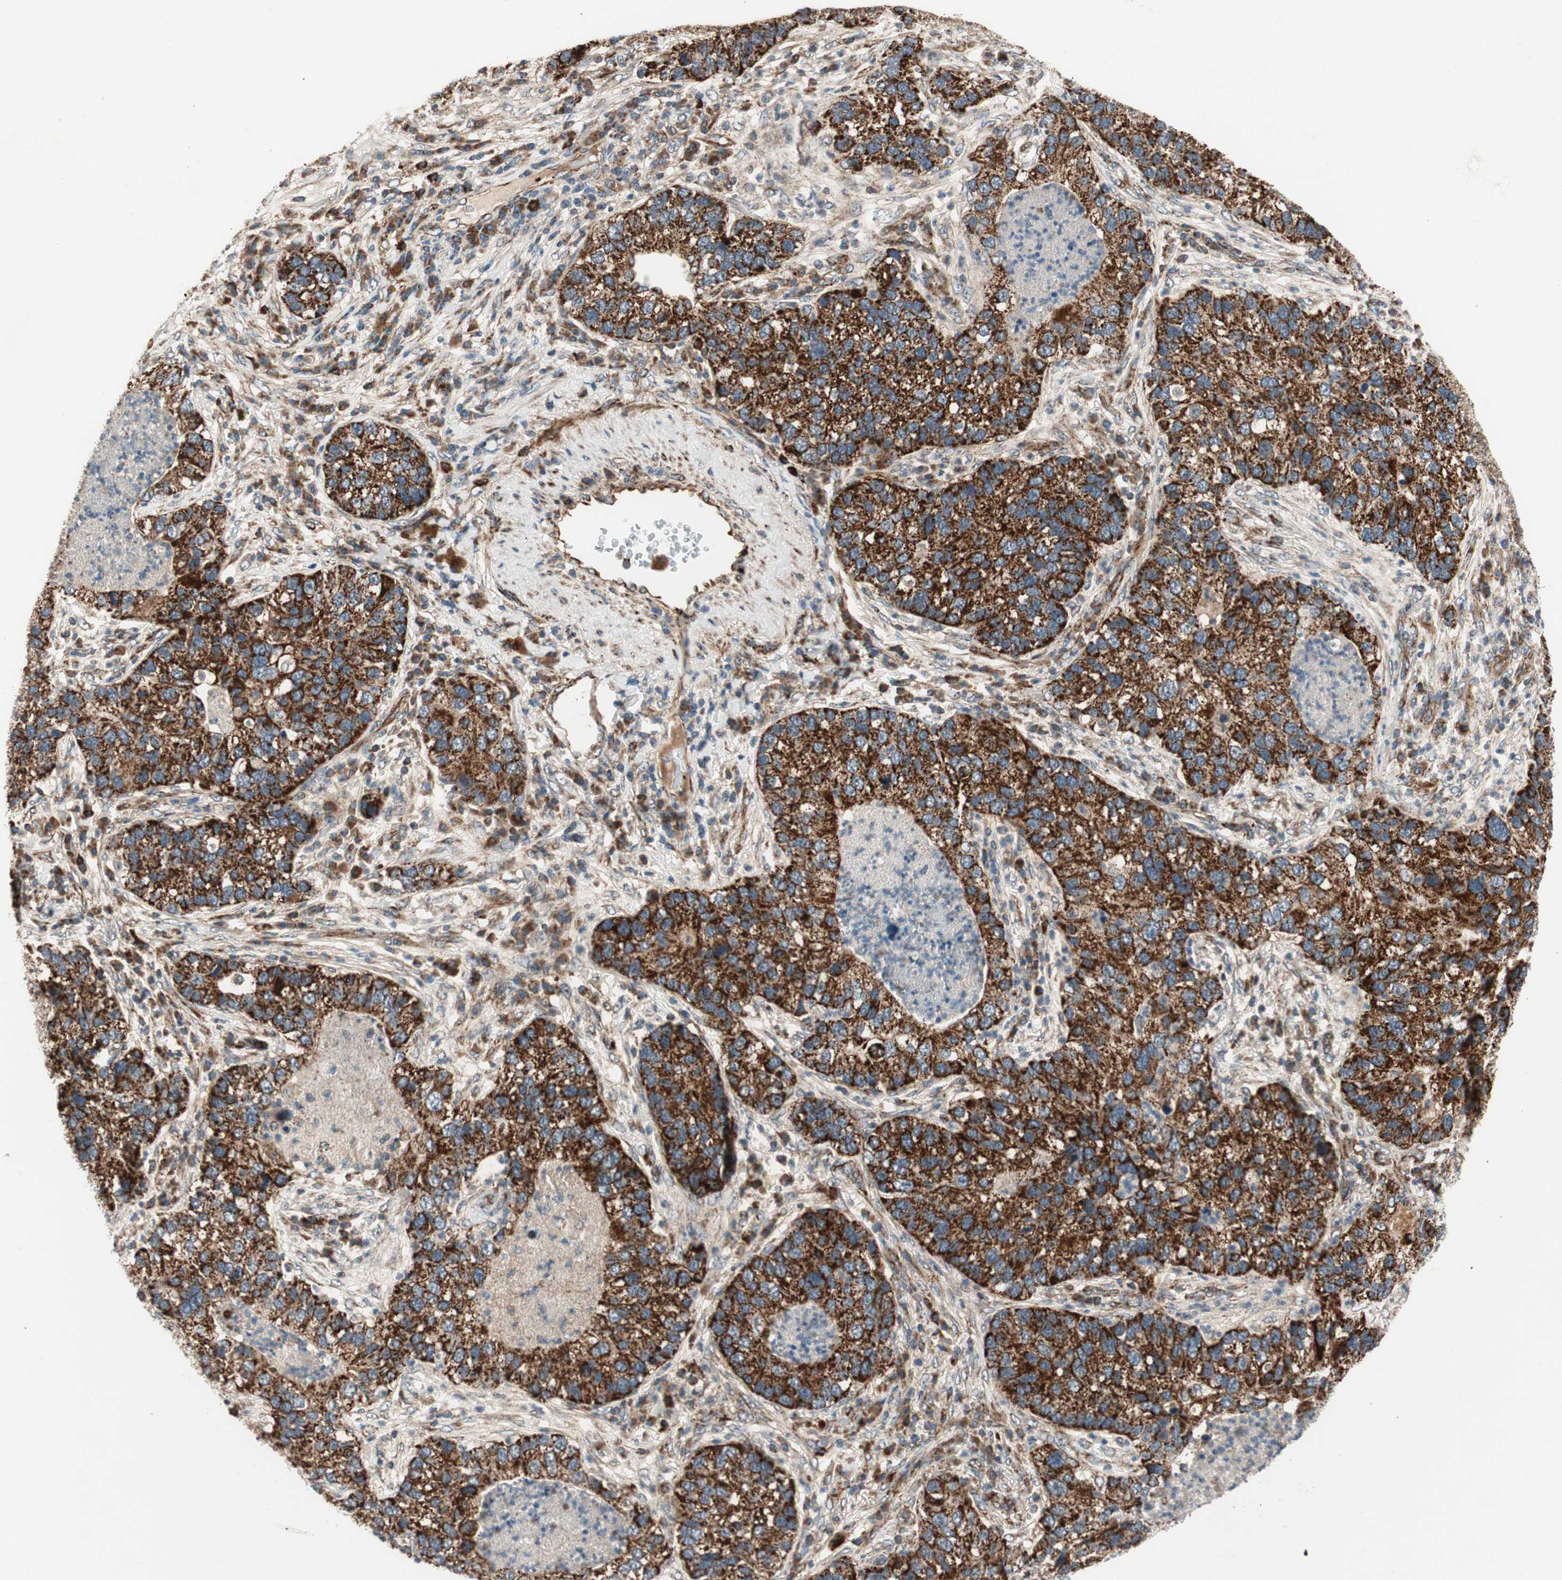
{"staining": {"intensity": "strong", "quantity": ">75%", "location": "cytoplasmic/membranous"}, "tissue": "lung cancer", "cell_type": "Tumor cells", "image_type": "cancer", "snomed": [{"axis": "morphology", "description": "Normal tissue, NOS"}, {"axis": "morphology", "description": "Adenocarcinoma, NOS"}, {"axis": "topography", "description": "Bronchus"}, {"axis": "topography", "description": "Lung"}], "caption": "IHC staining of lung cancer (adenocarcinoma), which demonstrates high levels of strong cytoplasmic/membranous staining in approximately >75% of tumor cells indicating strong cytoplasmic/membranous protein expression. The staining was performed using DAB (3,3'-diaminobenzidine) (brown) for protein detection and nuclei were counterstained in hematoxylin (blue).", "gene": "AKAP1", "patient": {"sex": "male", "age": 54}}